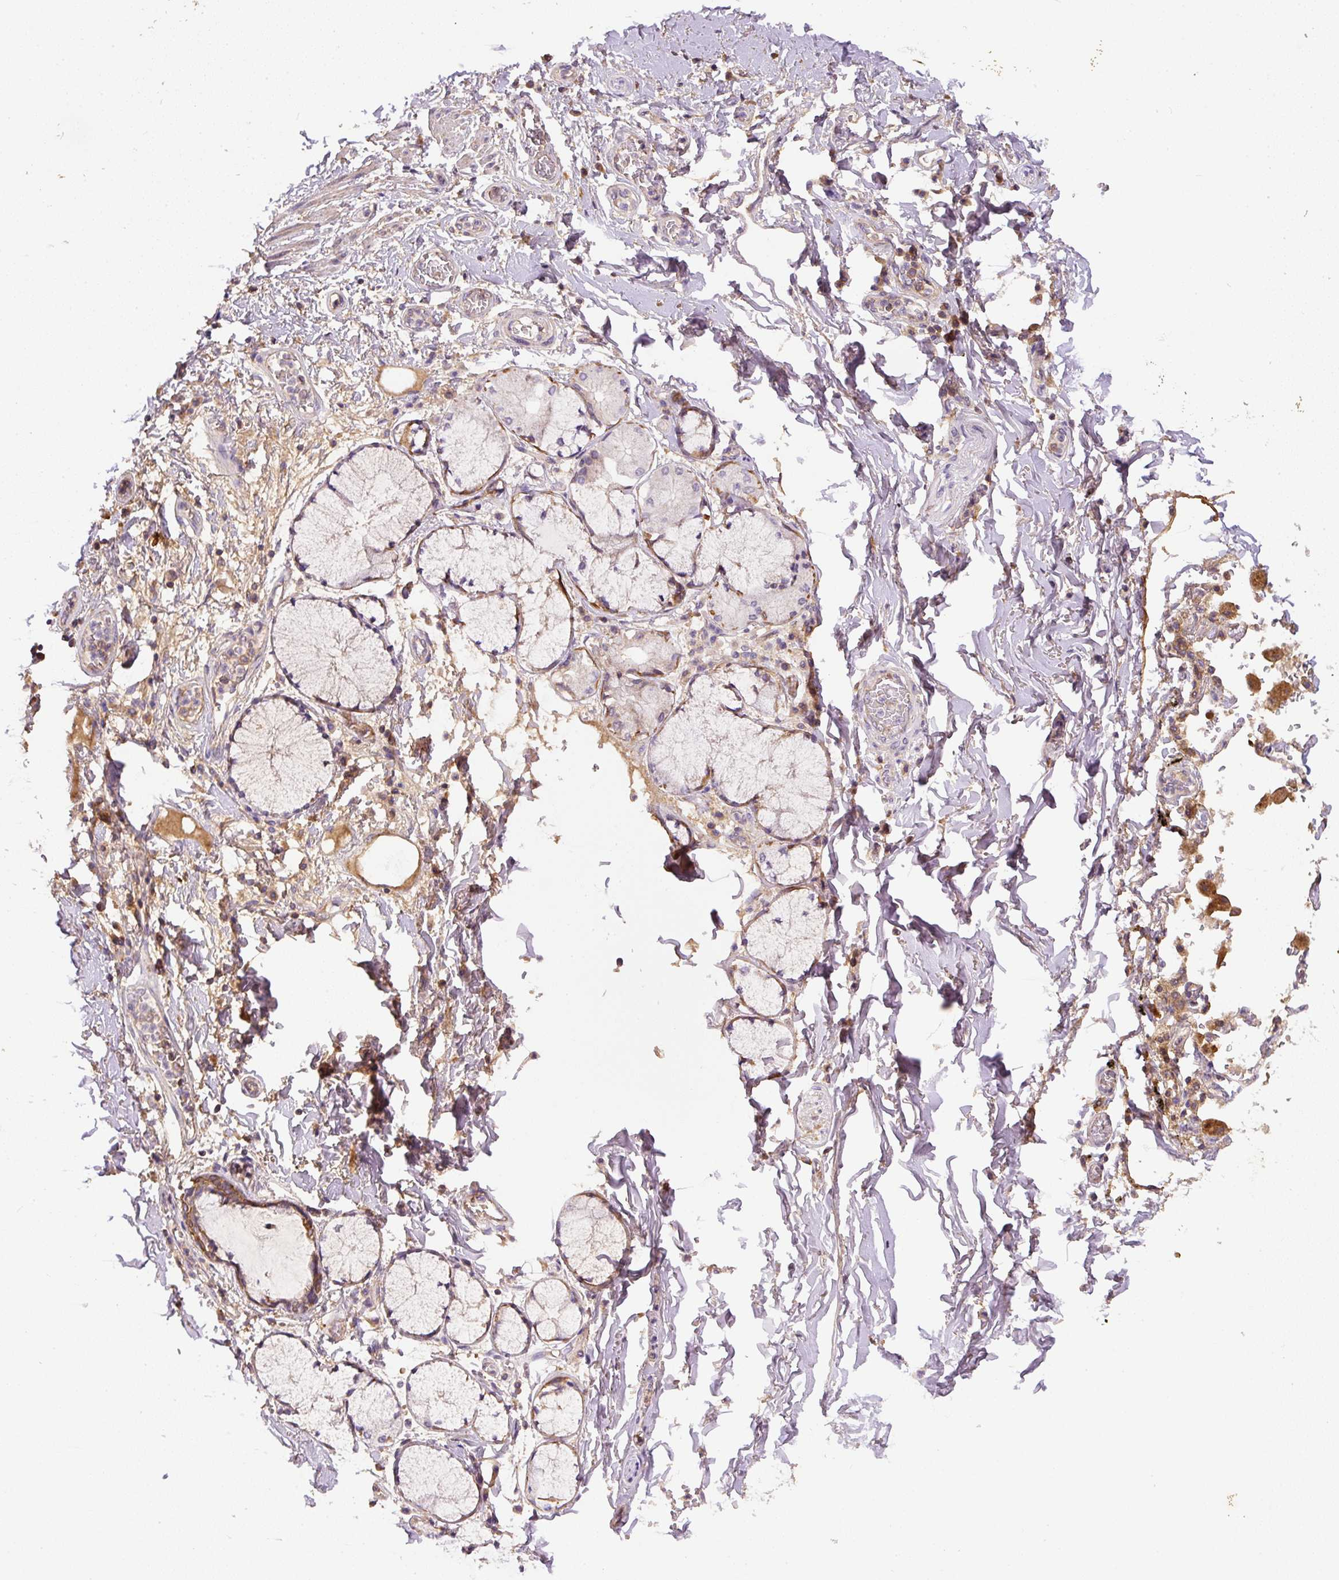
{"staining": {"intensity": "negative", "quantity": "none", "location": "none"}, "tissue": "soft tissue", "cell_type": "Chondrocytes", "image_type": "normal", "snomed": [{"axis": "morphology", "description": "Normal tissue, NOS"}, {"axis": "morphology", "description": "Degeneration, NOS"}, {"axis": "topography", "description": "Cartilage tissue"}, {"axis": "topography", "description": "Lung"}], "caption": "Soft tissue was stained to show a protein in brown. There is no significant positivity in chondrocytes. Nuclei are stained in blue.", "gene": "DAPK1", "patient": {"sex": "female", "age": 61}}